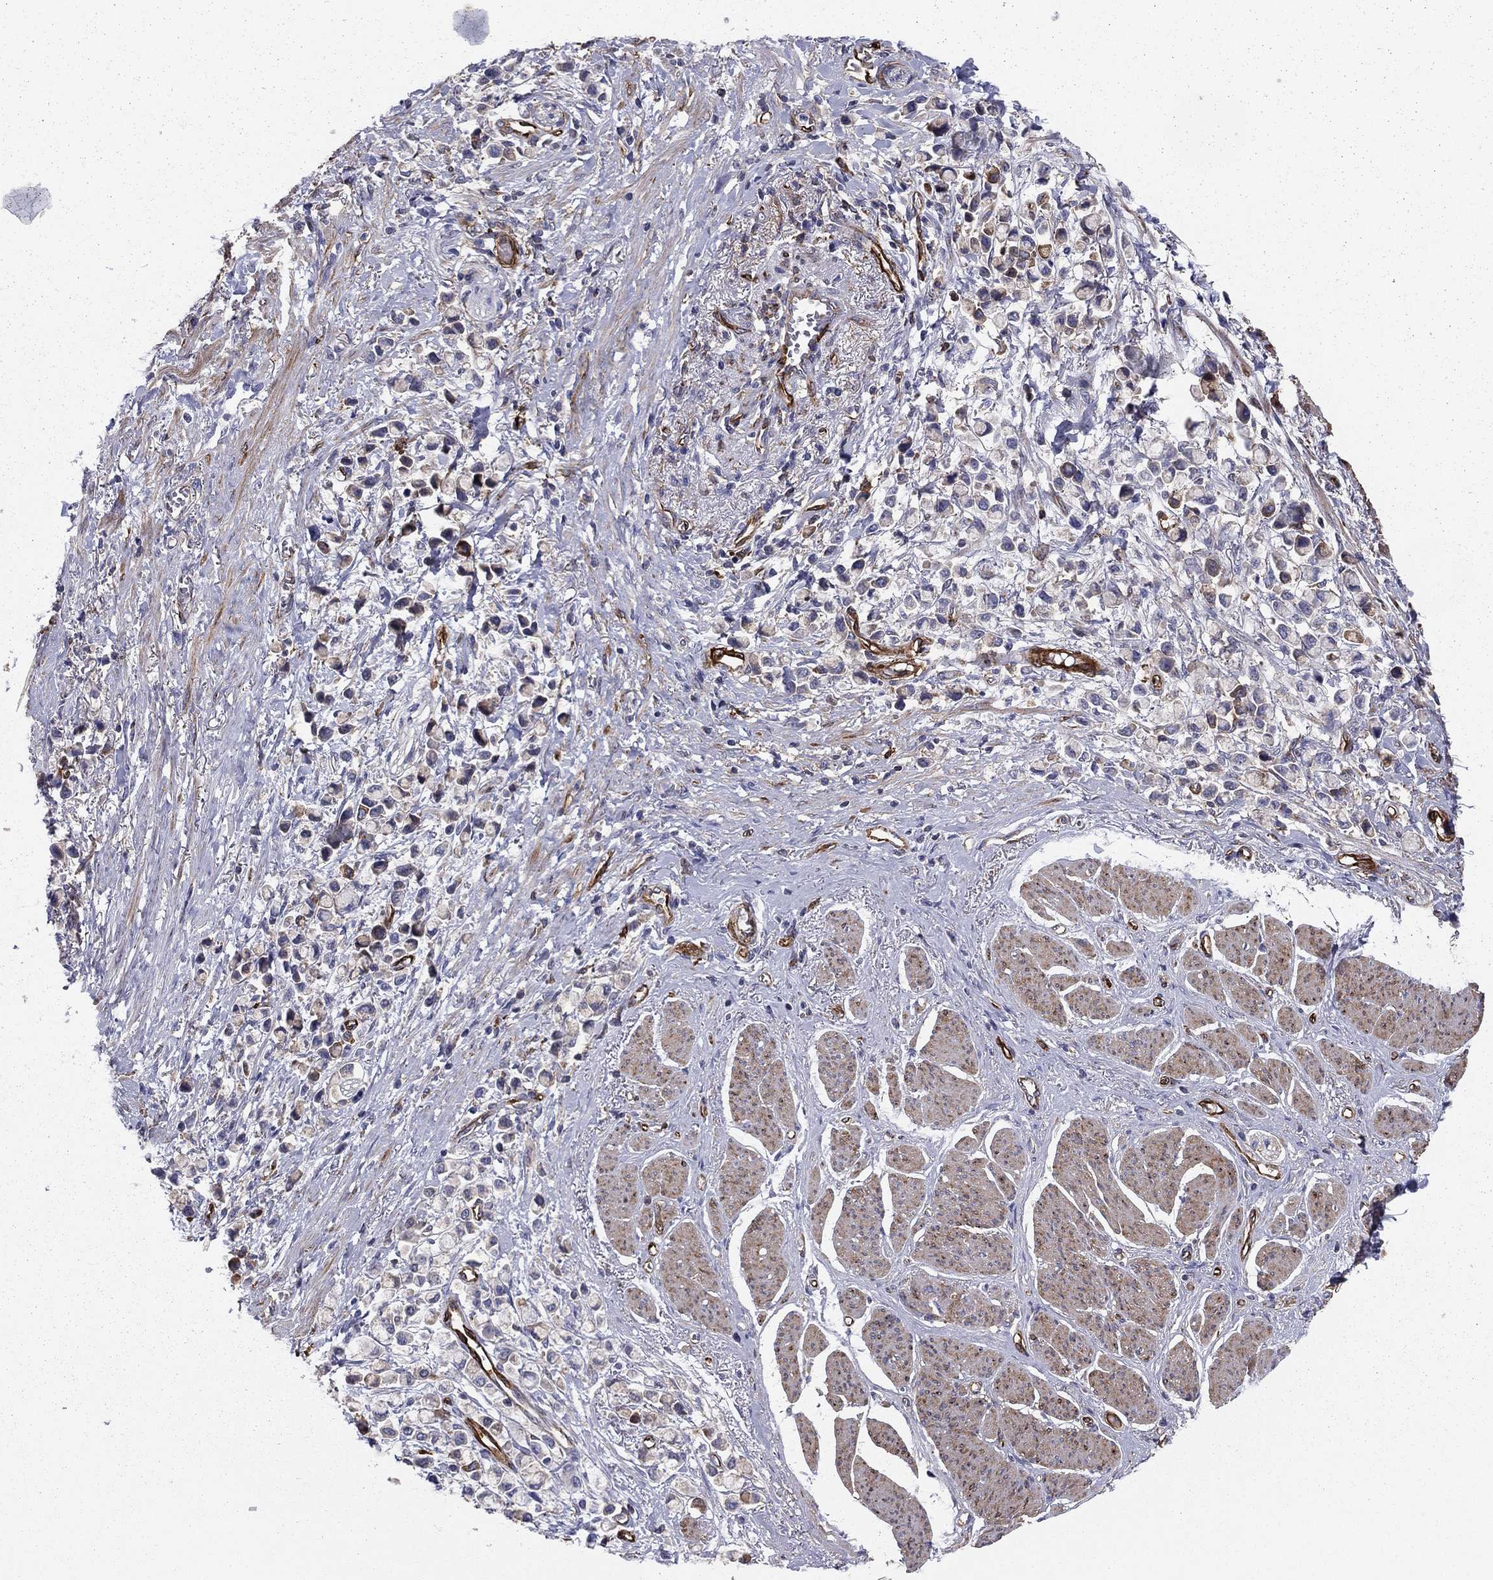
{"staining": {"intensity": "negative", "quantity": "none", "location": "none"}, "tissue": "stomach cancer", "cell_type": "Tumor cells", "image_type": "cancer", "snomed": [{"axis": "morphology", "description": "Adenocarcinoma, NOS"}, {"axis": "topography", "description": "Stomach"}], "caption": "Immunohistochemistry image of neoplastic tissue: stomach adenocarcinoma stained with DAB reveals no significant protein positivity in tumor cells.", "gene": "EHBP1L1", "patient": {"sex": "female", "age": 81}}